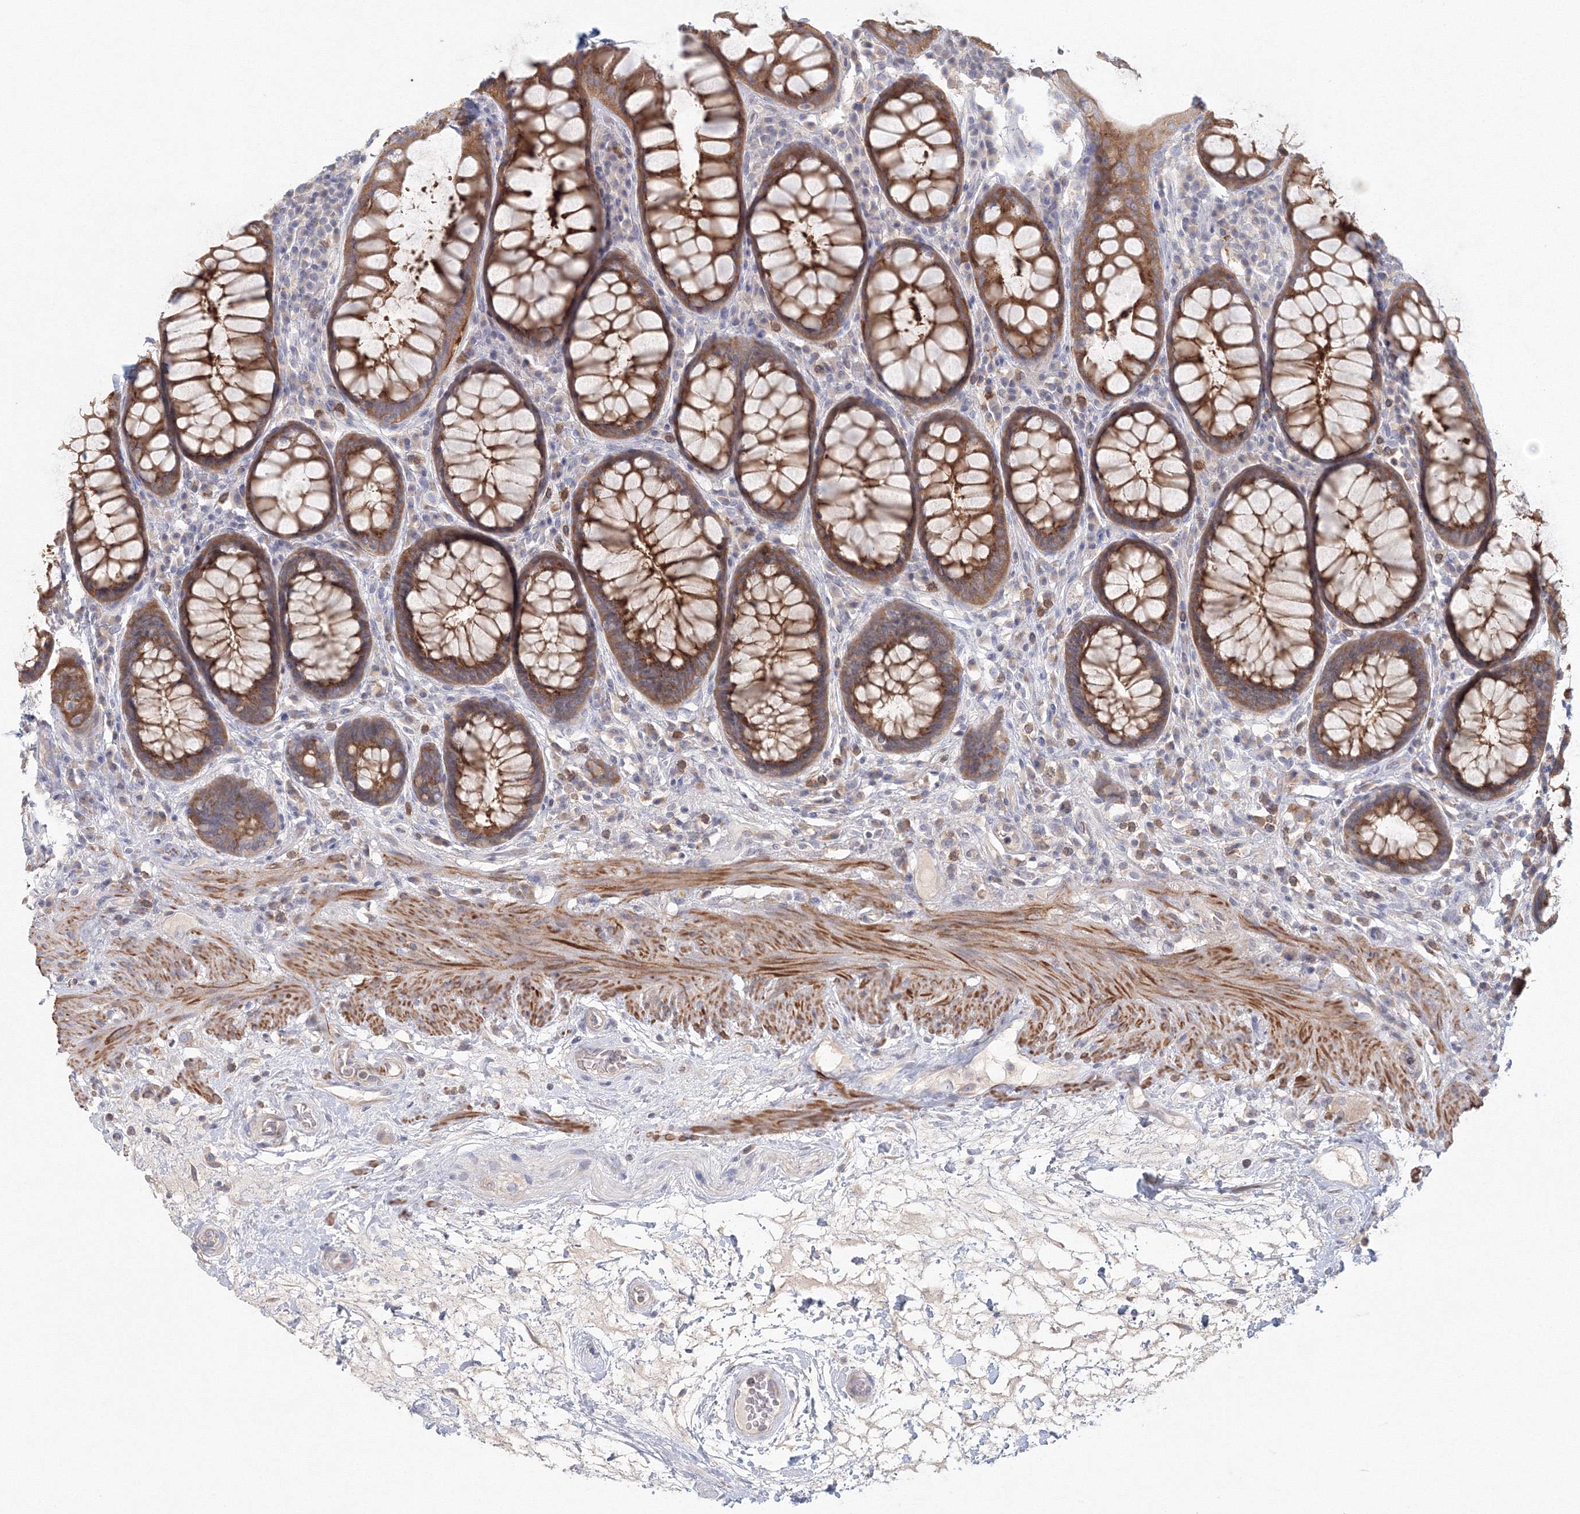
{"staining": {"intensity": "moderate", "quantity": ">75%", "location": "cytoplasmic/membranous"}, "tissue": "rectum", "cell_type": "Glandular cells", "image_type": "normal", "snomed": [{"axis": "morphology", "description": "Normal tissue, NOS"}, {"axis": "topography", "description": "Rectum"}], "caption": "Approximately >75% of glandular cells in normal human rectum reveal moderate cytoplasmic/membranous protein expression as visualized by brown immunohistochemical staining.", "gene": "TACC2", "patient": {"sex": "male", "age": 64}}